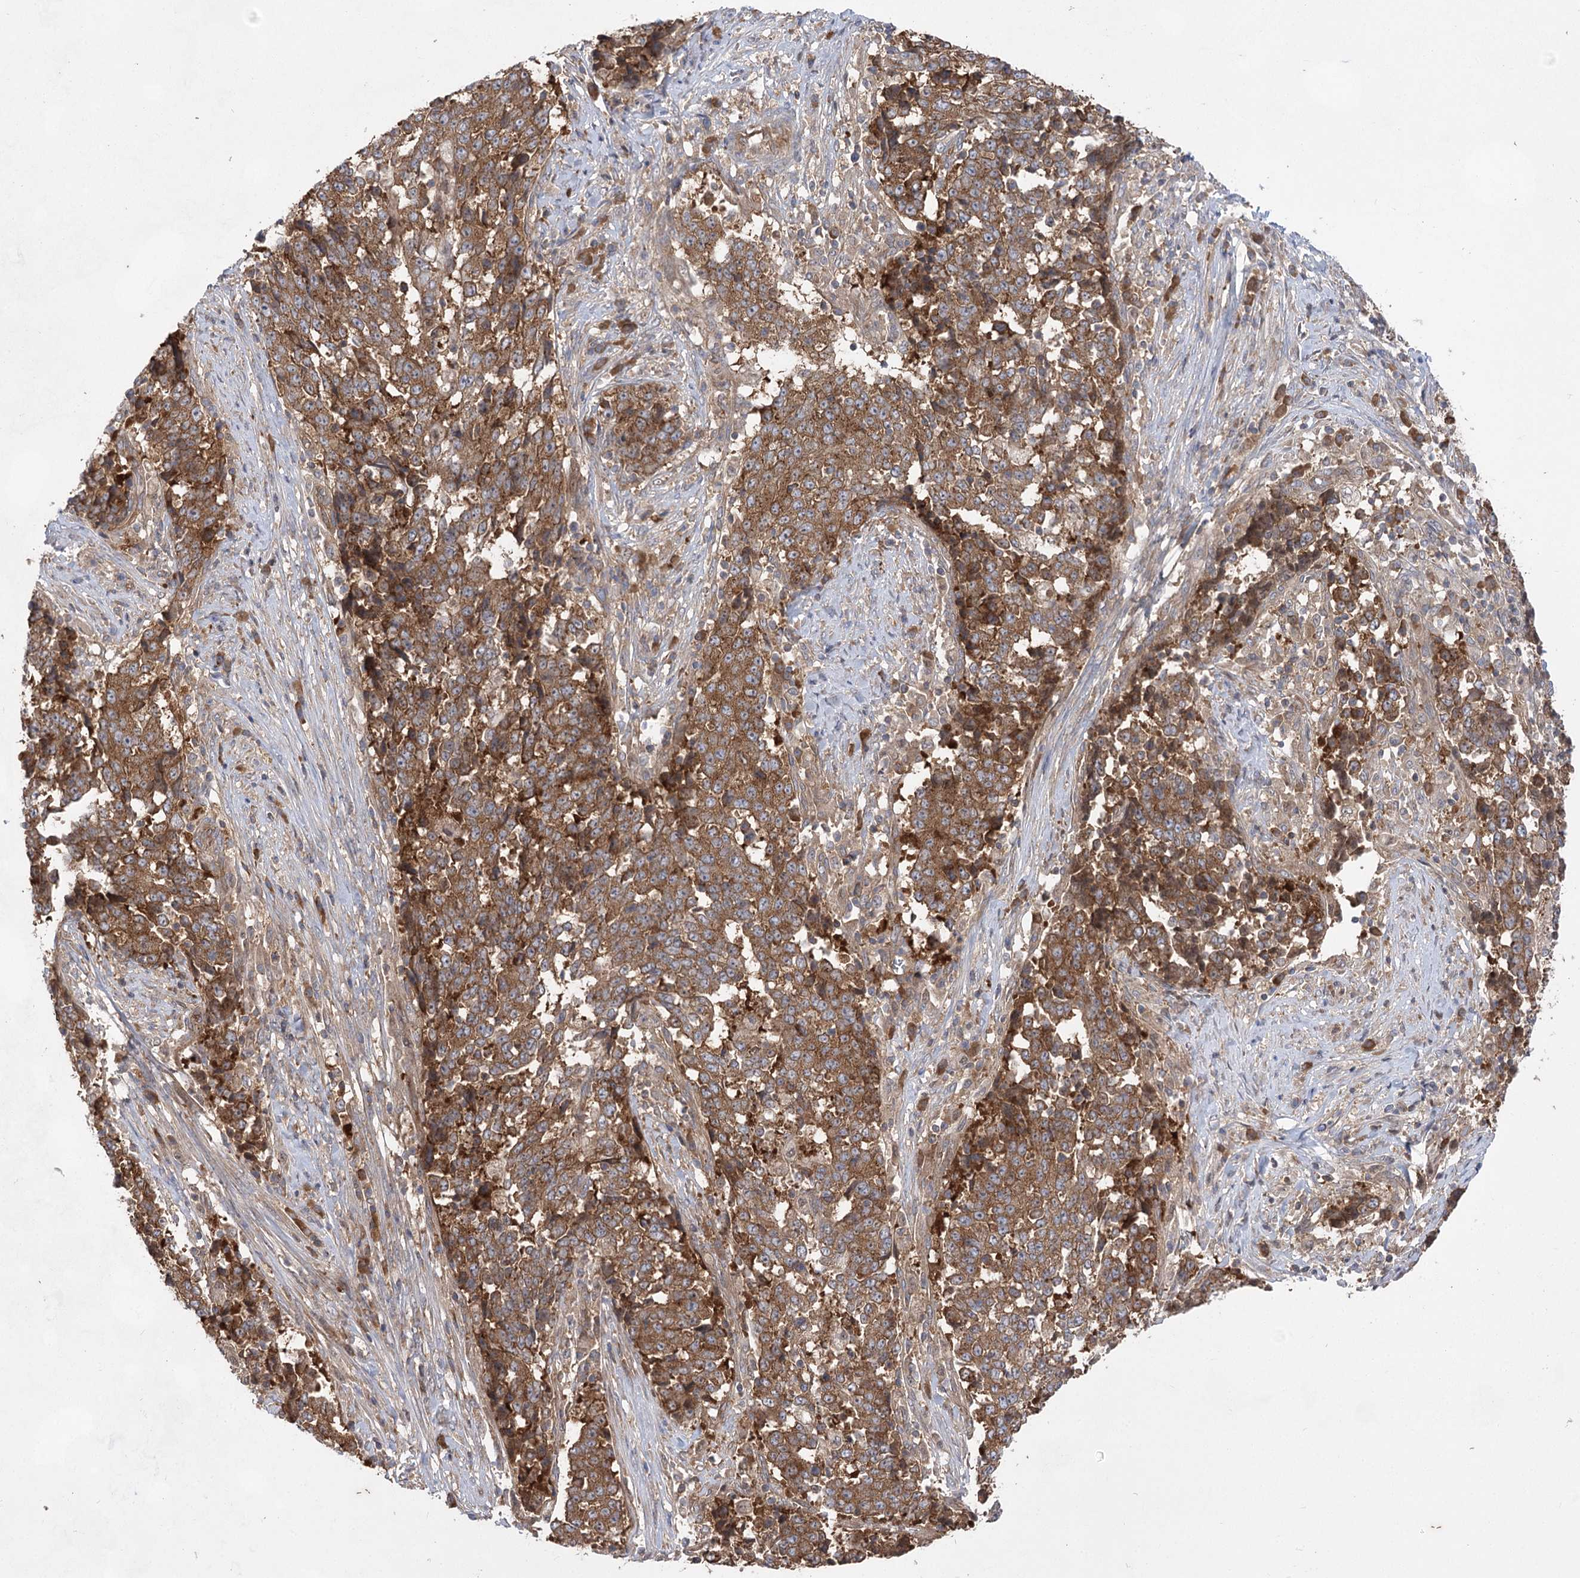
{"staining": {"intensity": "moderate", "quantity": ">75%", "location": "cytoplasmic/membranous"}, "tissue": "stomach cancer", "cell_type": "Tumor cells", "image_type": "cancer", "snomed": [{"axis": "morphology", "description": "Adenocarcinoma, NOS"}, {"axis": "topography", "description": "Stomach"}], "caption": "This is an image of IHC staining of adenocarcinoma (stomach), which shows moderate positivity in the cytoplasmic/membranous of tumor cells.", "gene": "EIF3A", "patient": {"sex": "male", "age": 59}}